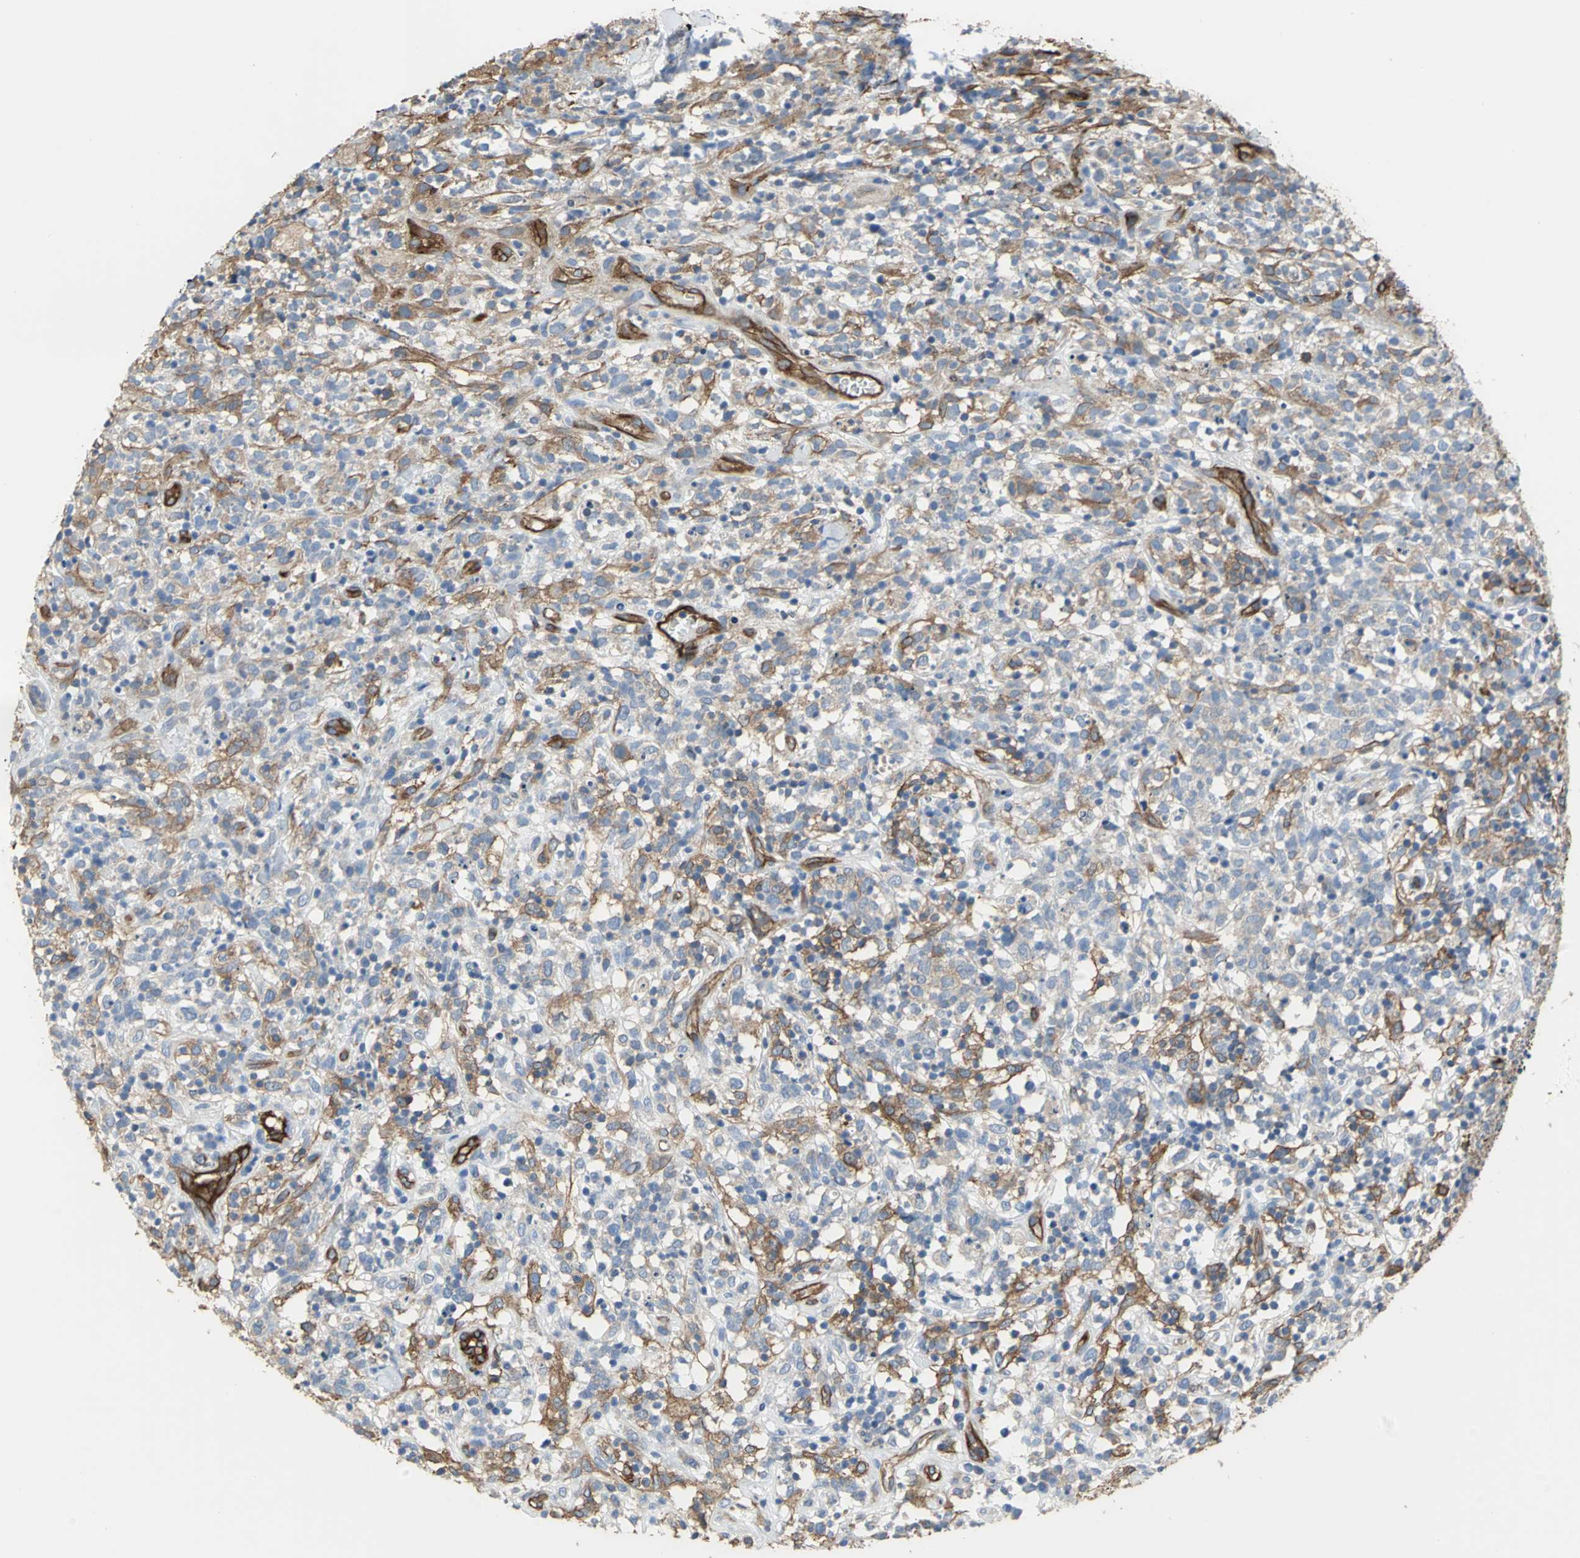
{"staining": {"intensity": "negative", "quantity": "none", "location": "none"}, "tissue": "lymphoma", "cell_type": "Tumor cells", "image_type": "cancer", "snomed": [{"axis": "morphology", "description": "Malignant lymphoma, non-Hodgkin's type, High grade"}, {"axis": "topography", "description": "Lymph node"}], "caption": "DAB (3,3'-diaminobenzidine) immunohistochemical staining of human malignant lymphoma, non-Hodgkin's type (high-grade) reveals no significant positivity in tumor cells.", "gene": "FLNB", "patient": {"sex": "female", "age": 73}}